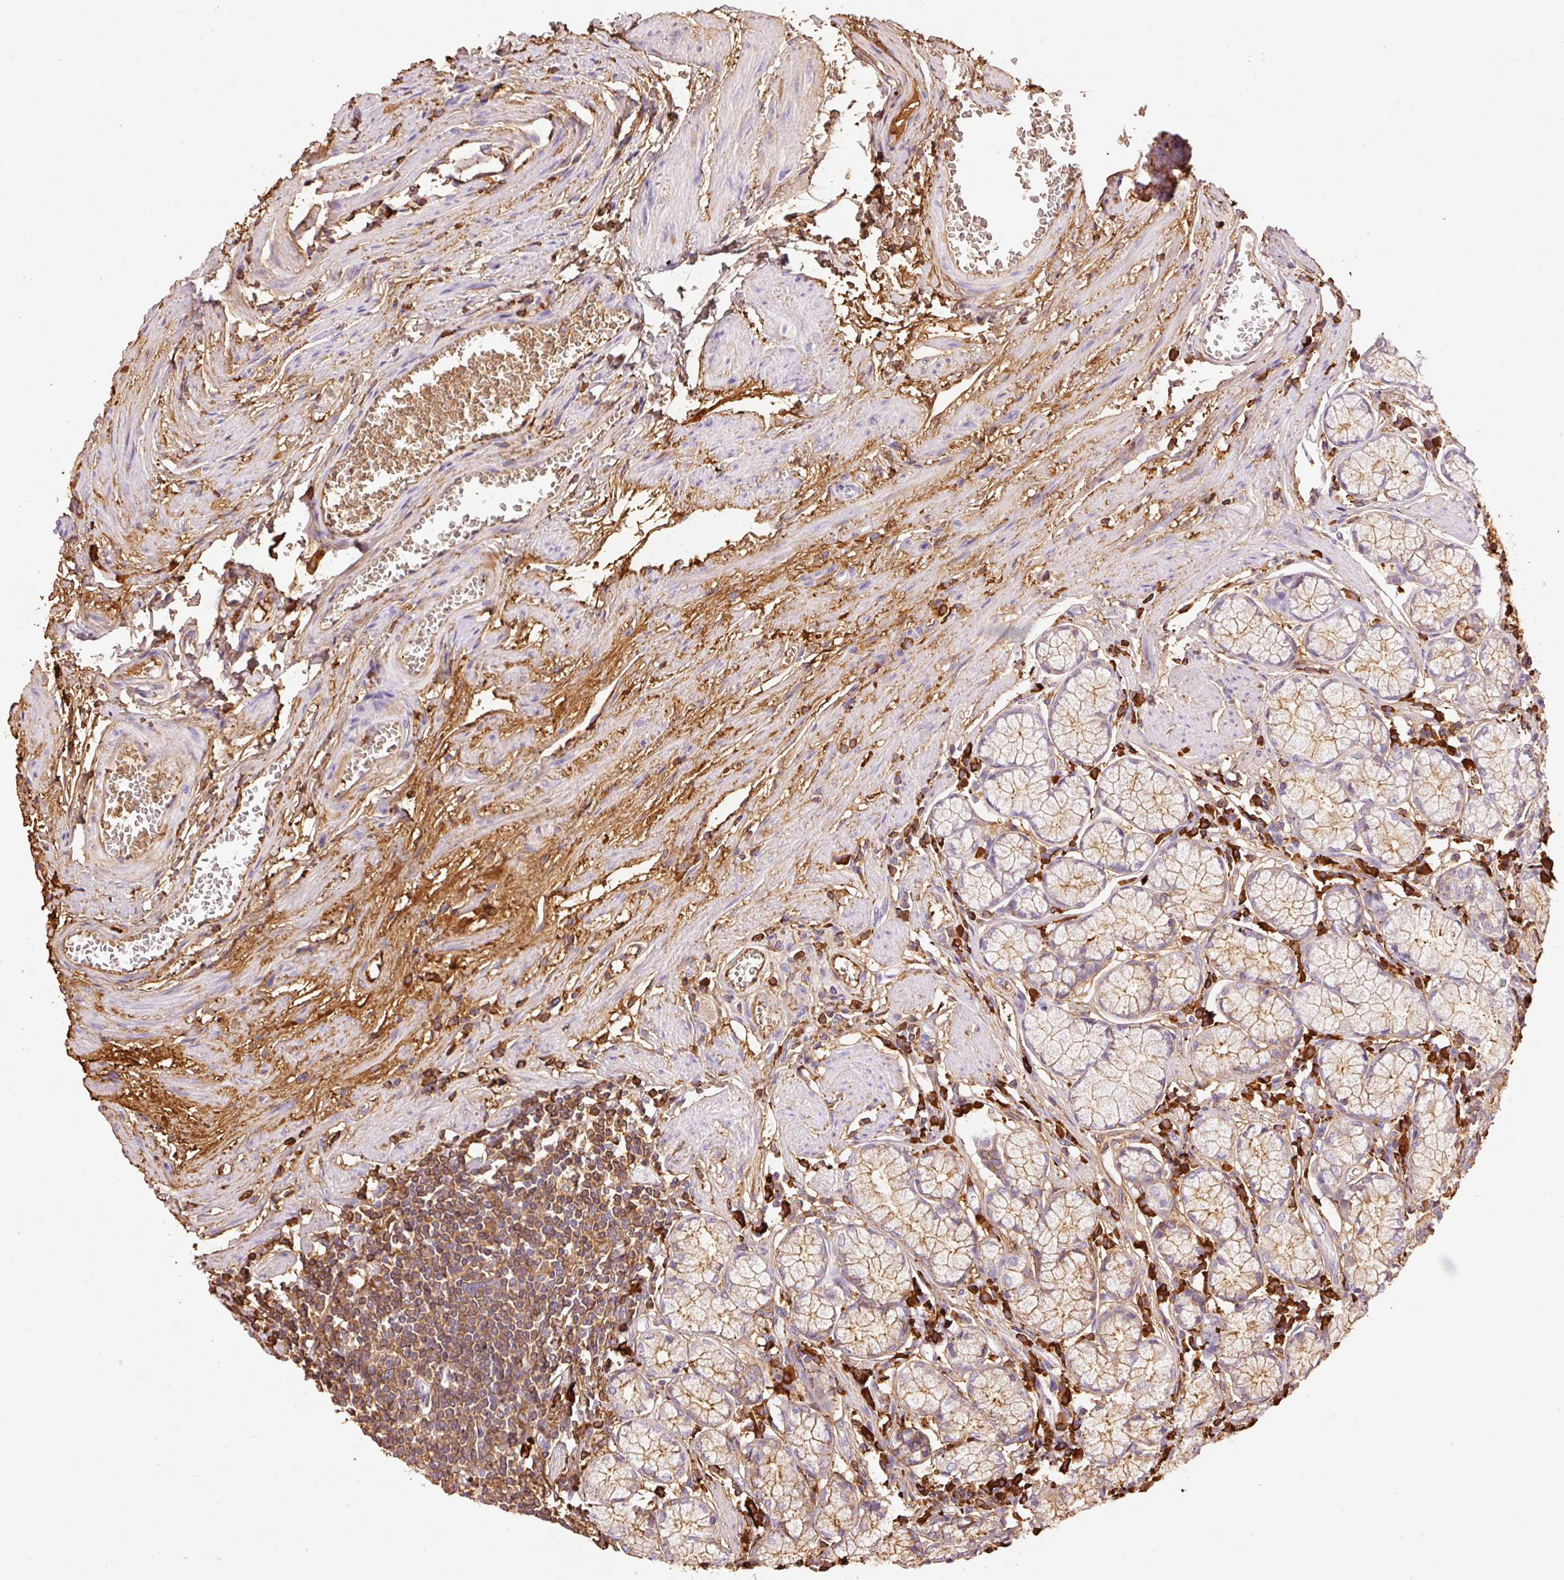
{"staining": {"intensity": "moderate", "quantity": "<25%", "location": "cytoplasmic/membranous"}, "tissue": "stomach", "cell_type": "Glandular cells", "image_type": "normal", "snomed": [{"axis": "morphology", "description": "Normal tissue, NOS"}, {"axis": "topography", "description": "Stomach"}], "caption": "An immunohistochemistry photomicrograph of normal tissue is shown. Protein staining in brown shows moderate cytoplasmic/membranous positivity in stomach within glandular cells.", "gene": "PRPF38B", "patient": {"sex": "male", "age": 55}}